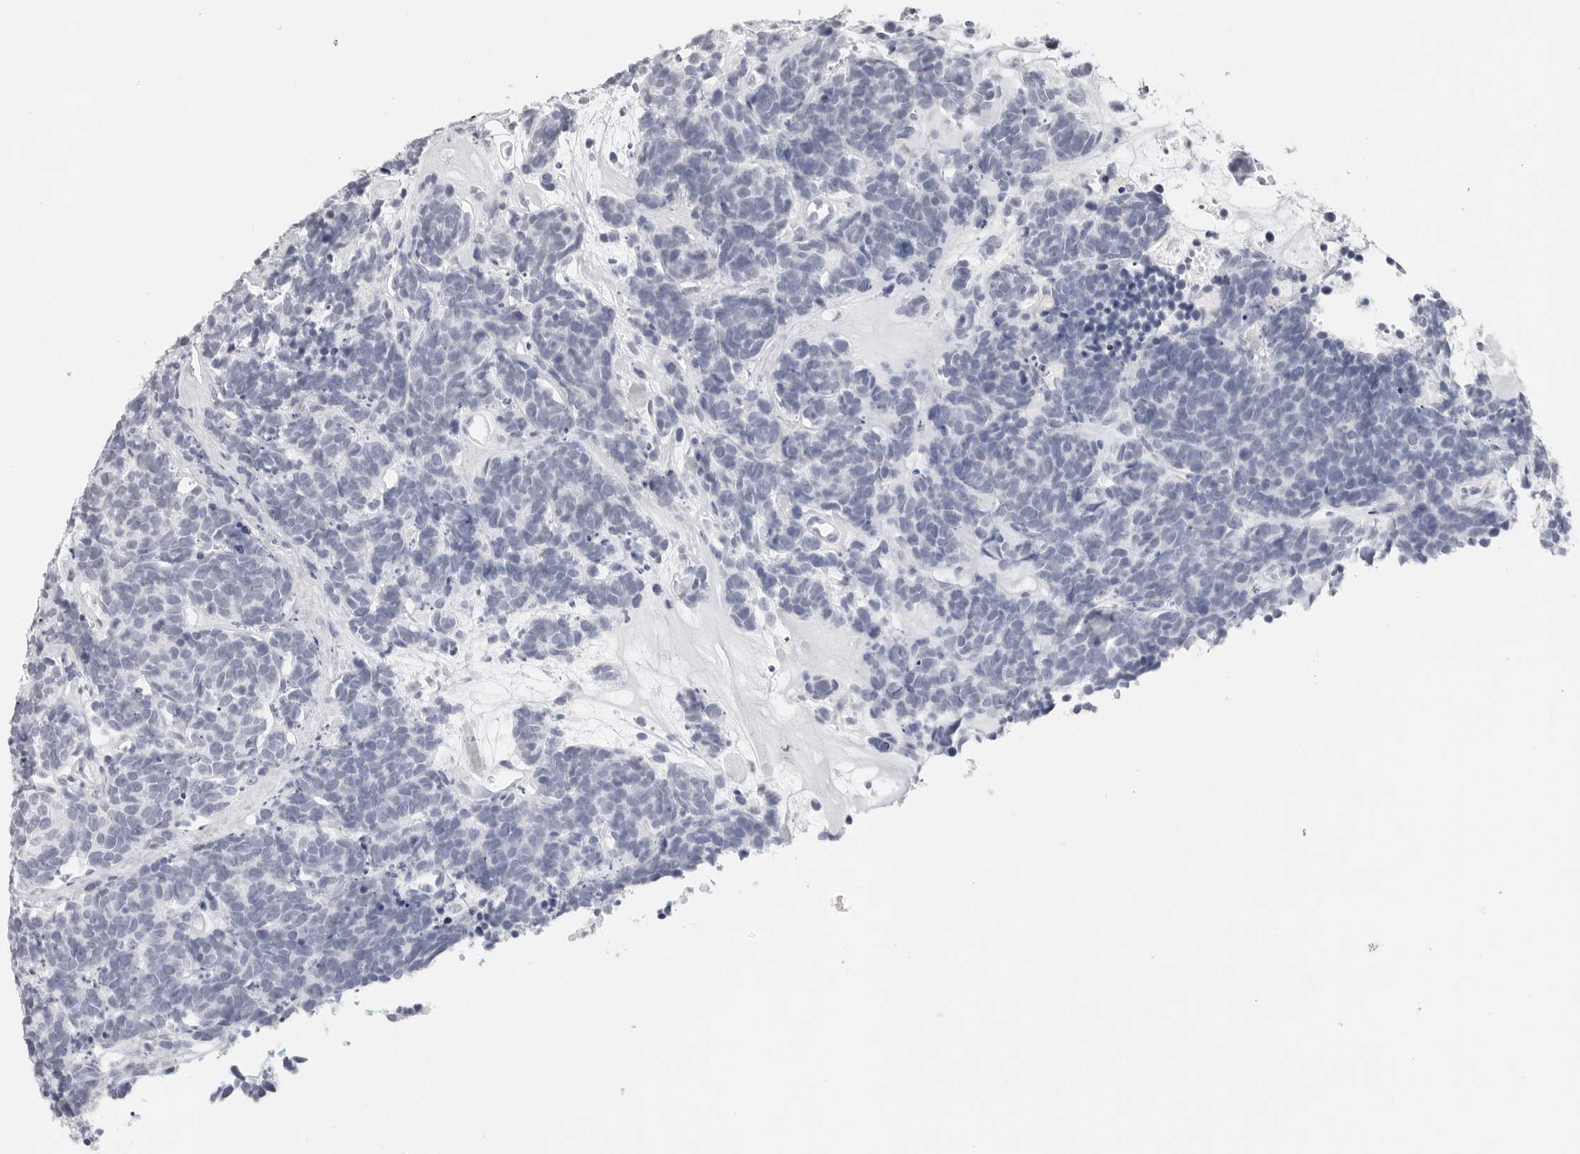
{"staining": {"intensity": "negative", "quantity": "none", "location": "none"}, "tissue": "carcinoid", "cell_type": "Tumor cells", "image_type": "cancer", "snomed": [{"axis": "morphology", "description": "Carcinoma, NOS"}, {"axis": "morphology", "description": "Carcinoid, malignant, NOS"}, {"axis": "topography", "description": "Urinary bladder"}], "caption": "Immunohistochemical staining of human carcinoid demonstrates no significant expression in tumor cells. (DAB (3,3'-diaminobenzidine) immunohistochemistry with hematoxylin counter stain).", "gene": "CST5", "patient": {"sex": "male", "age": 57}}